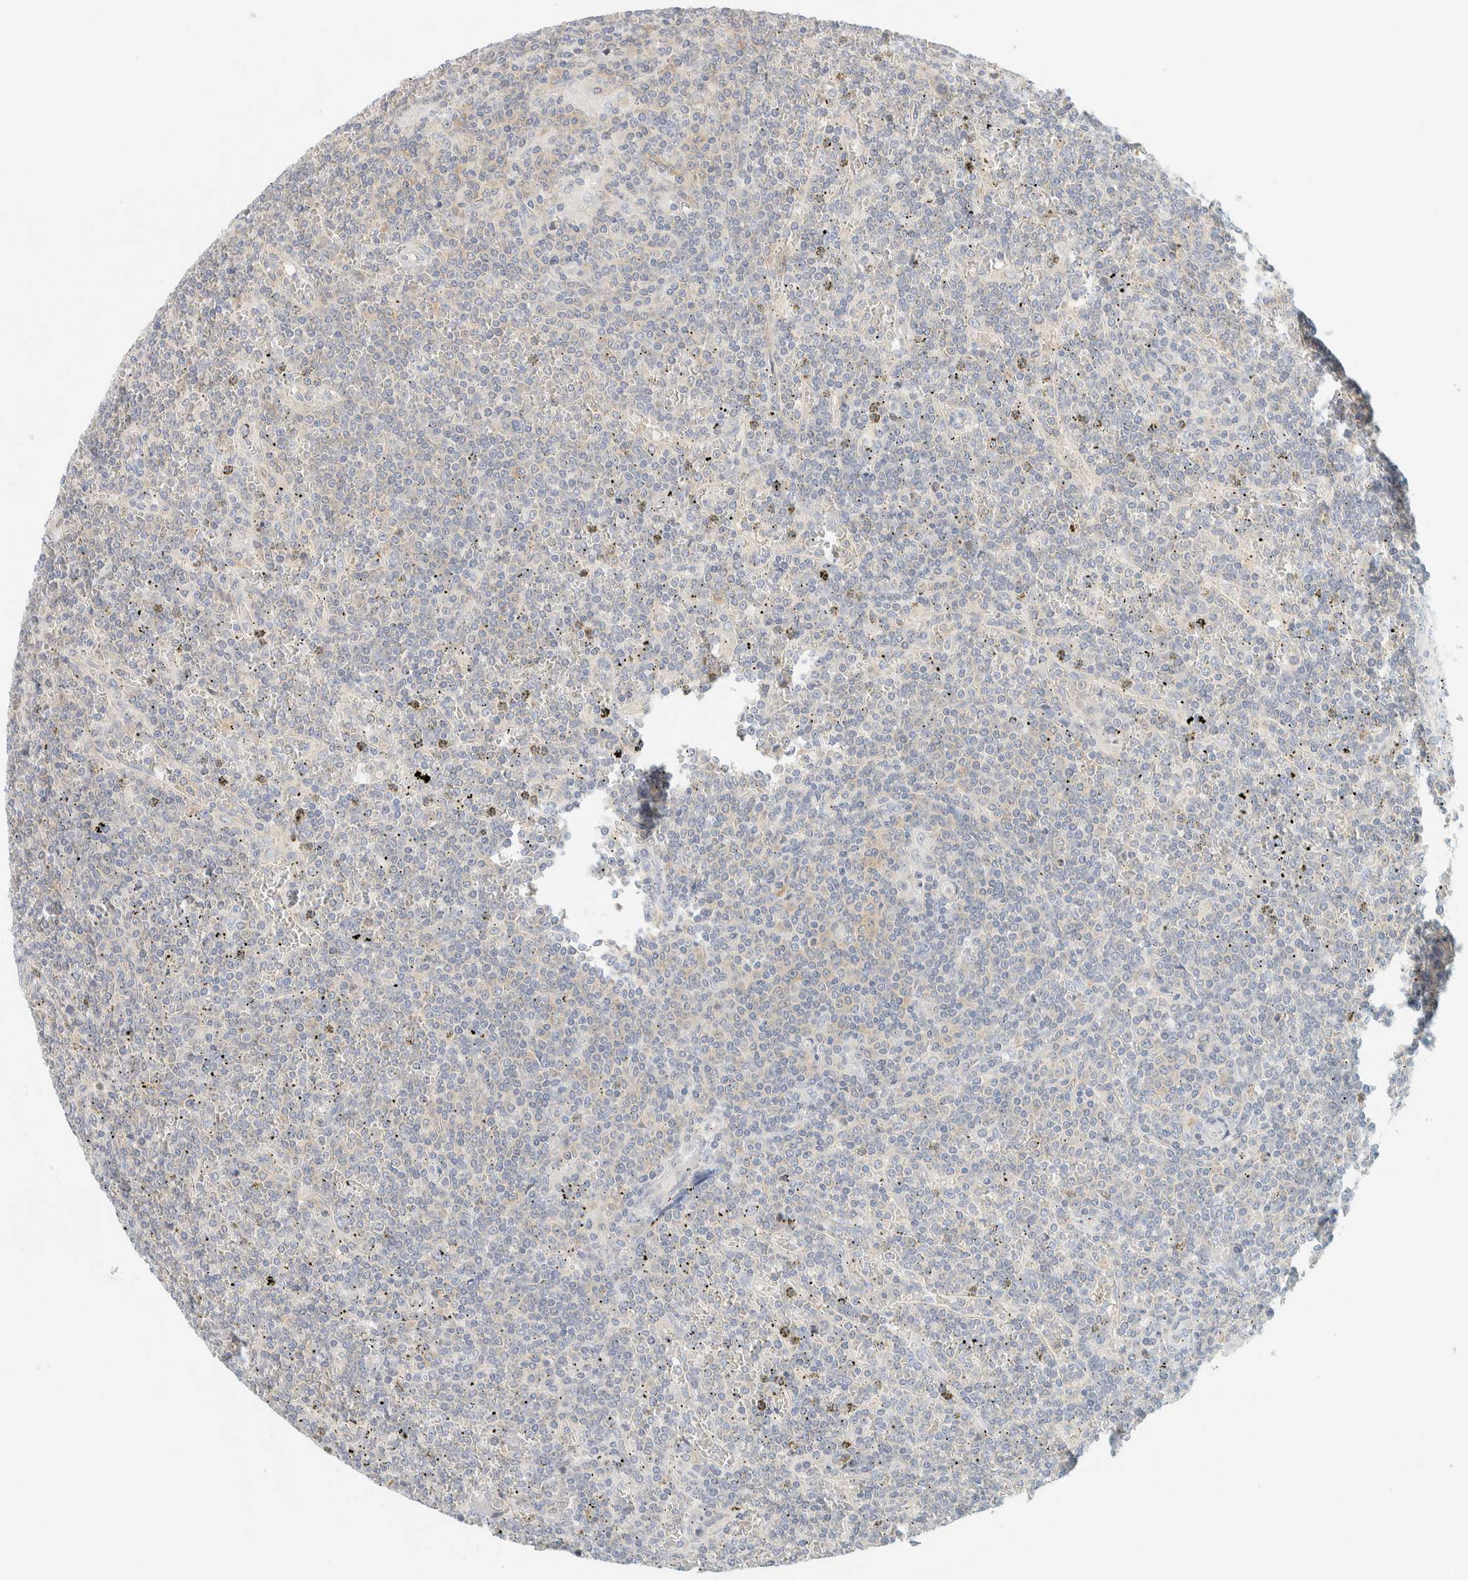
{"staining": {"intensity": "negative", "quantity": "none", "location": "none"}, "tissue": "lymphoma", "cell_type": "Tumor cells", "image_type": "cancer", "snomed": [{"axis": "morphology", "description": "Malignant lymphoma, non-Hodgkin's type, Low grade"}, {"axis": "topography", "description": "Spleen"}], "caption": "Protein analysis of lymphoma demonstrates no significant expression in tumor cells.", "gene": "PTGES3L-AARSD1", "patient": {"sex": "female", "age": 19}}